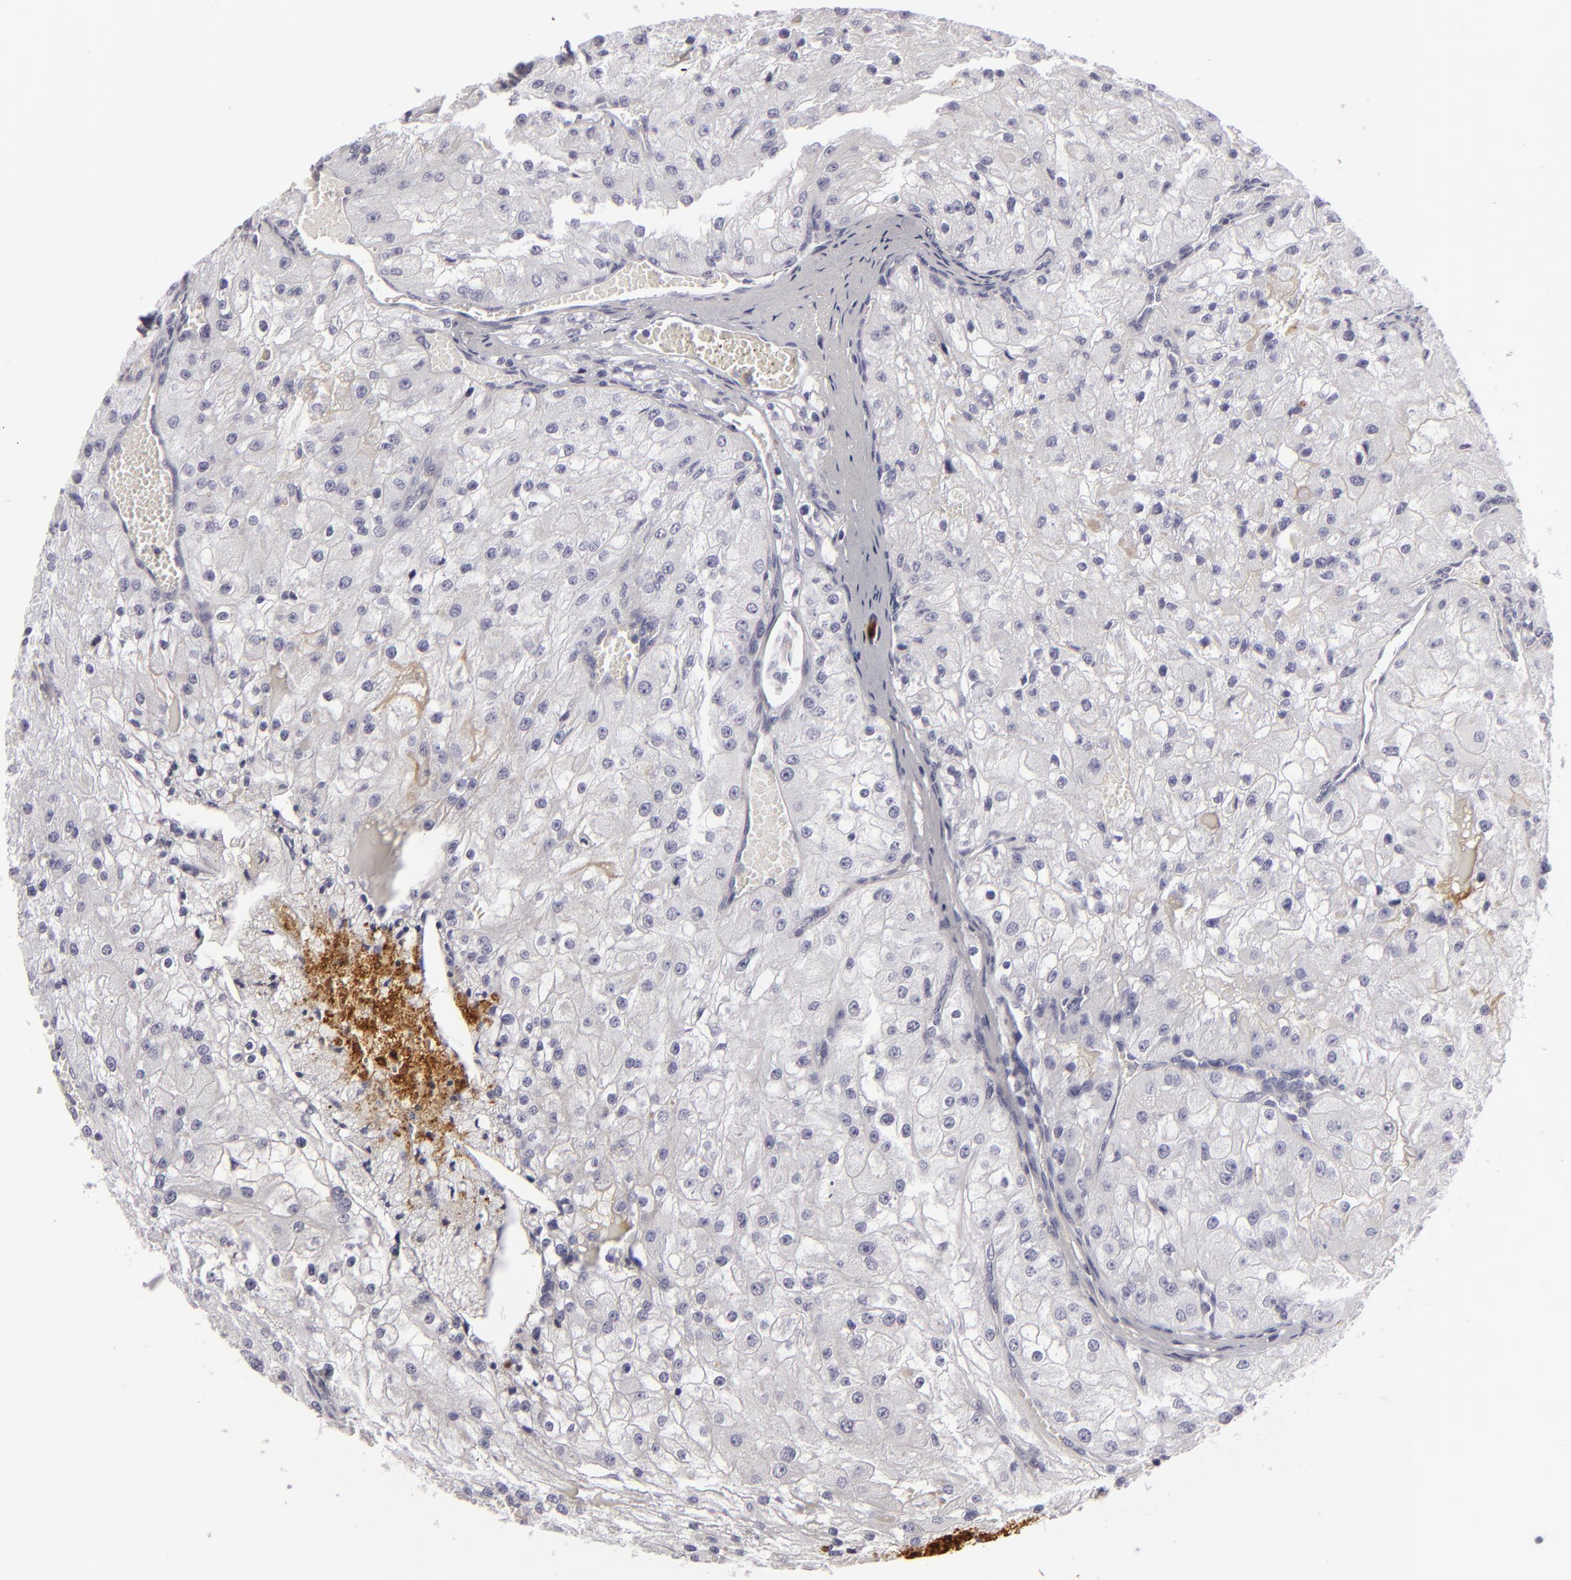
{"staining": {"intensity": "negative", "quantity": "none", "location": "none"}, "tissue": "renal cancer", "cell_type": "Tumor cells", "image_type": "cancer", "snomed": [{"axis": "morphology", "description": "Adenocarcinoma, NOS"}, {"axis": "topography", "description": "Kidney"}], "caption": "This is an immunohistochemistry (IHC) photomicrograph of human renal adenocarcinoma. There is no positivity in tumor cells.", "gene": "C9", "patient": {"sex": "female", "age": 74}}